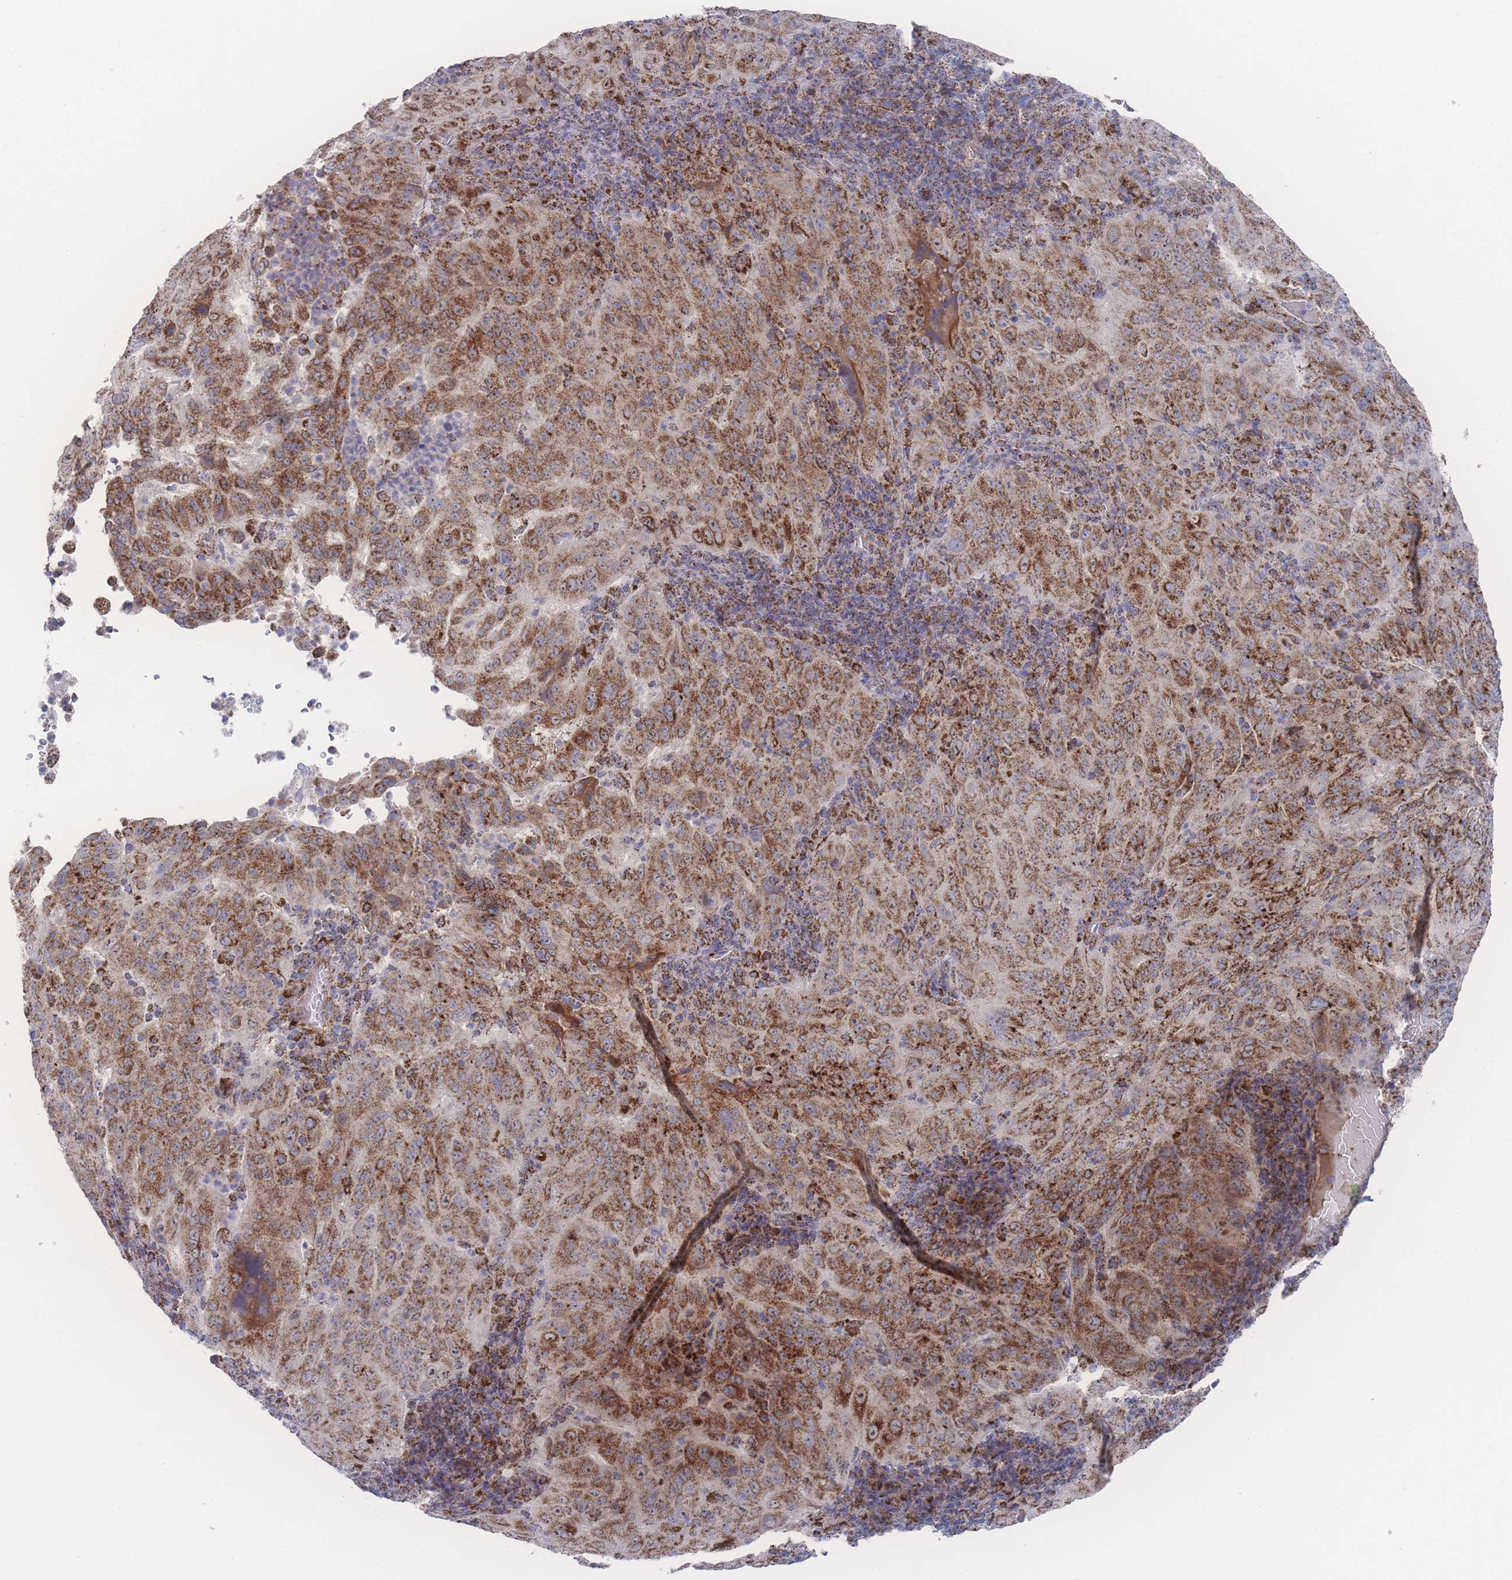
{"staining": {"intensity": "strong", "quantity": ">75%", "location": "cytoplasmic/membranous"}, "tissue": "pancreatic cancer", "cell_type": "Tumor cells", "image_type": "cancer", "snomed": [{"axis": "morphology", "description": "Adenocarcinoma, NOS"}, {"axis": "topography", "description": "Pancreas"}], "caption": "Strong cytoplasmic/membranous expression for a protein is present in about >75% of tumor cells of adenocarcinoma (pancreatic) using immunohistochemistry.", "gene": "PEX14", "patient": {"sex": "male", "age": 63}}